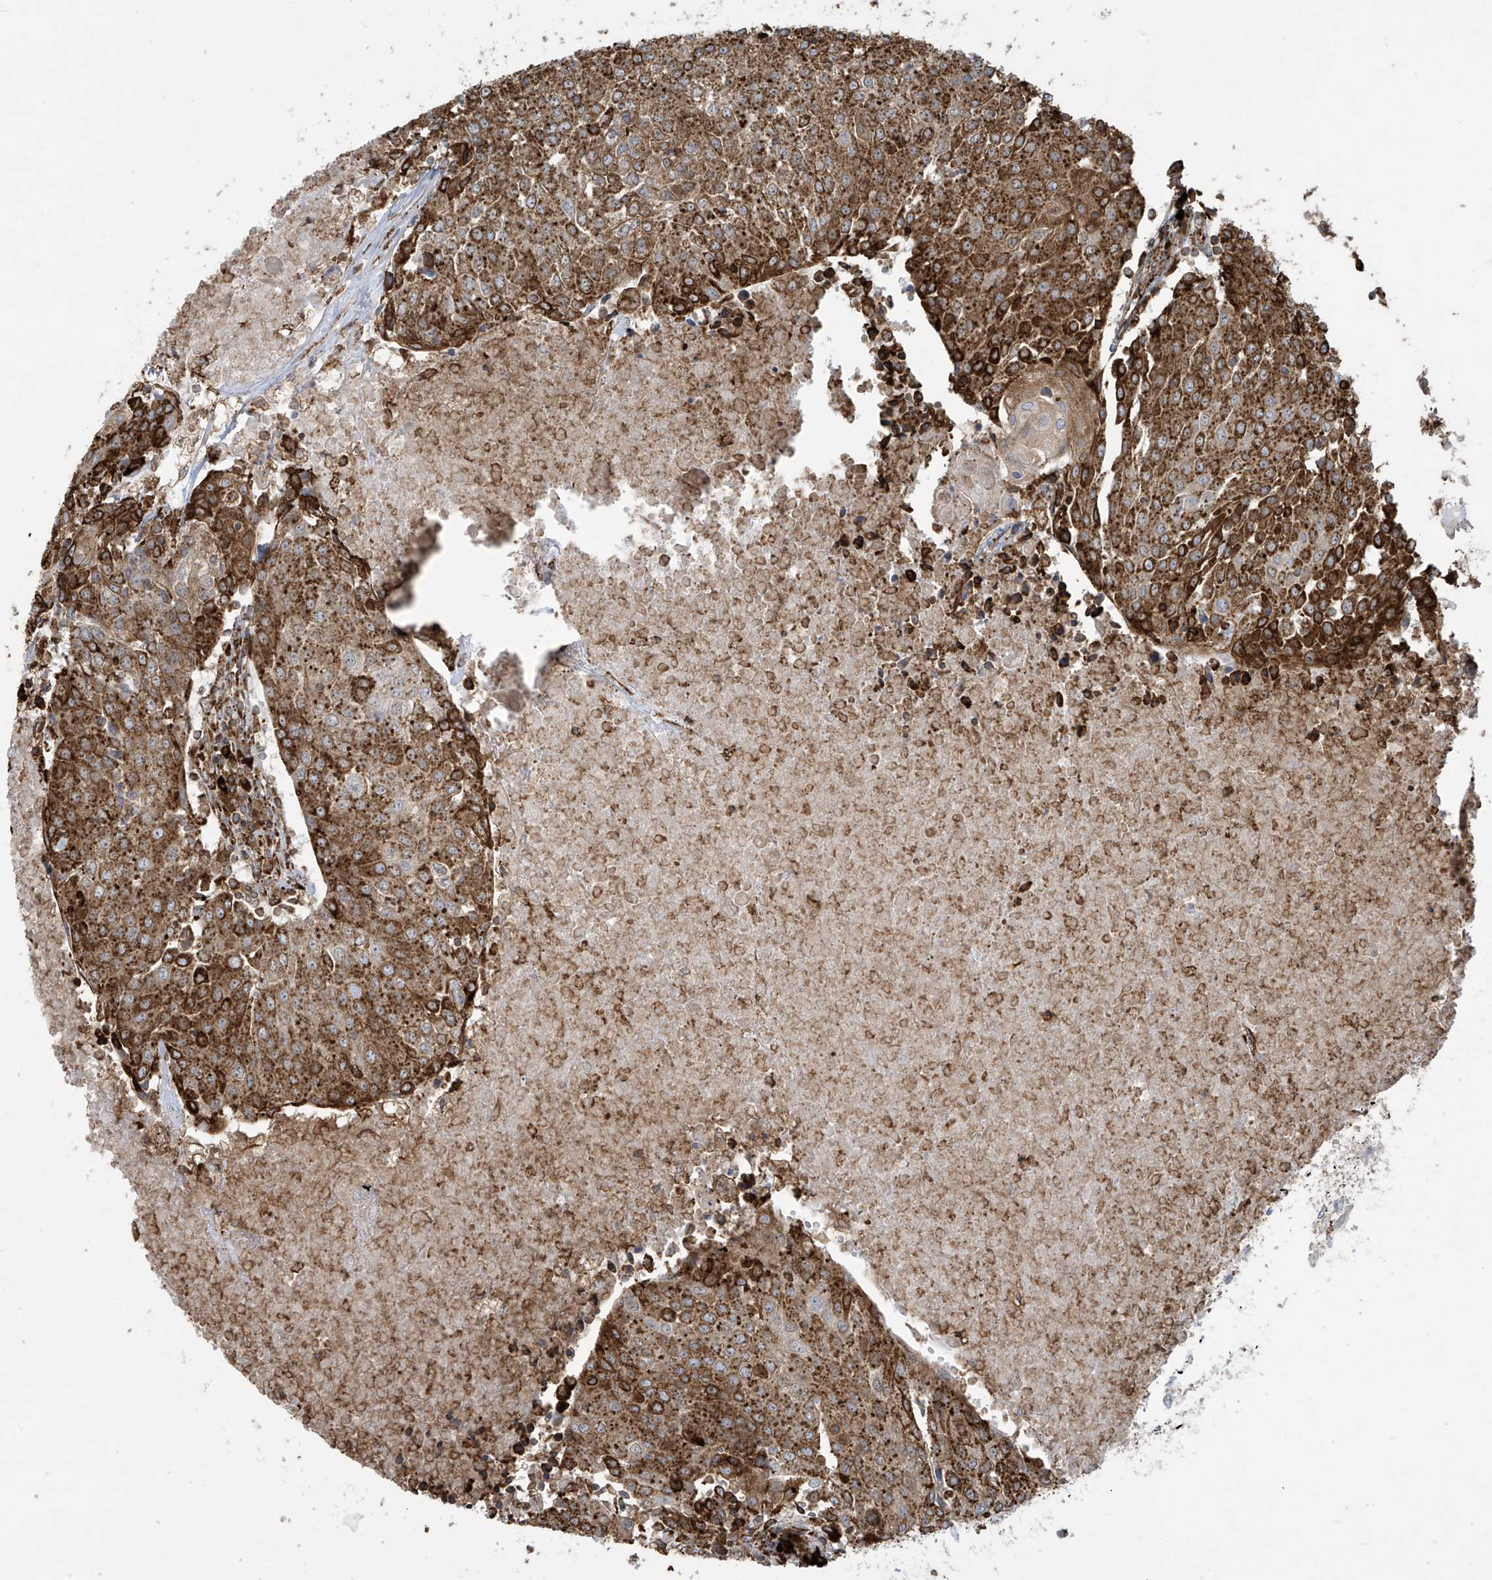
{"staining": {"intensity": "strong", "quantity": ">75%", "location": "cytoplasmic/membranous"}, "tissue": "urothelial cancer", "cell_type": "Tumor cells", "image_type": "cancer", "snomed": [{"axis": "morphology", "description": "Urothelial carcinoma, High grade"}, {"axis": "topography", "description": "Urinary bladder"}], "caption": "Protein staining of urothelial cancer tissue exhibits strong cytoplasmic/membranous expression in about >75% of tumor cells.", "gene": "MX1", "patient": {"sex": "female", "age": 85}}